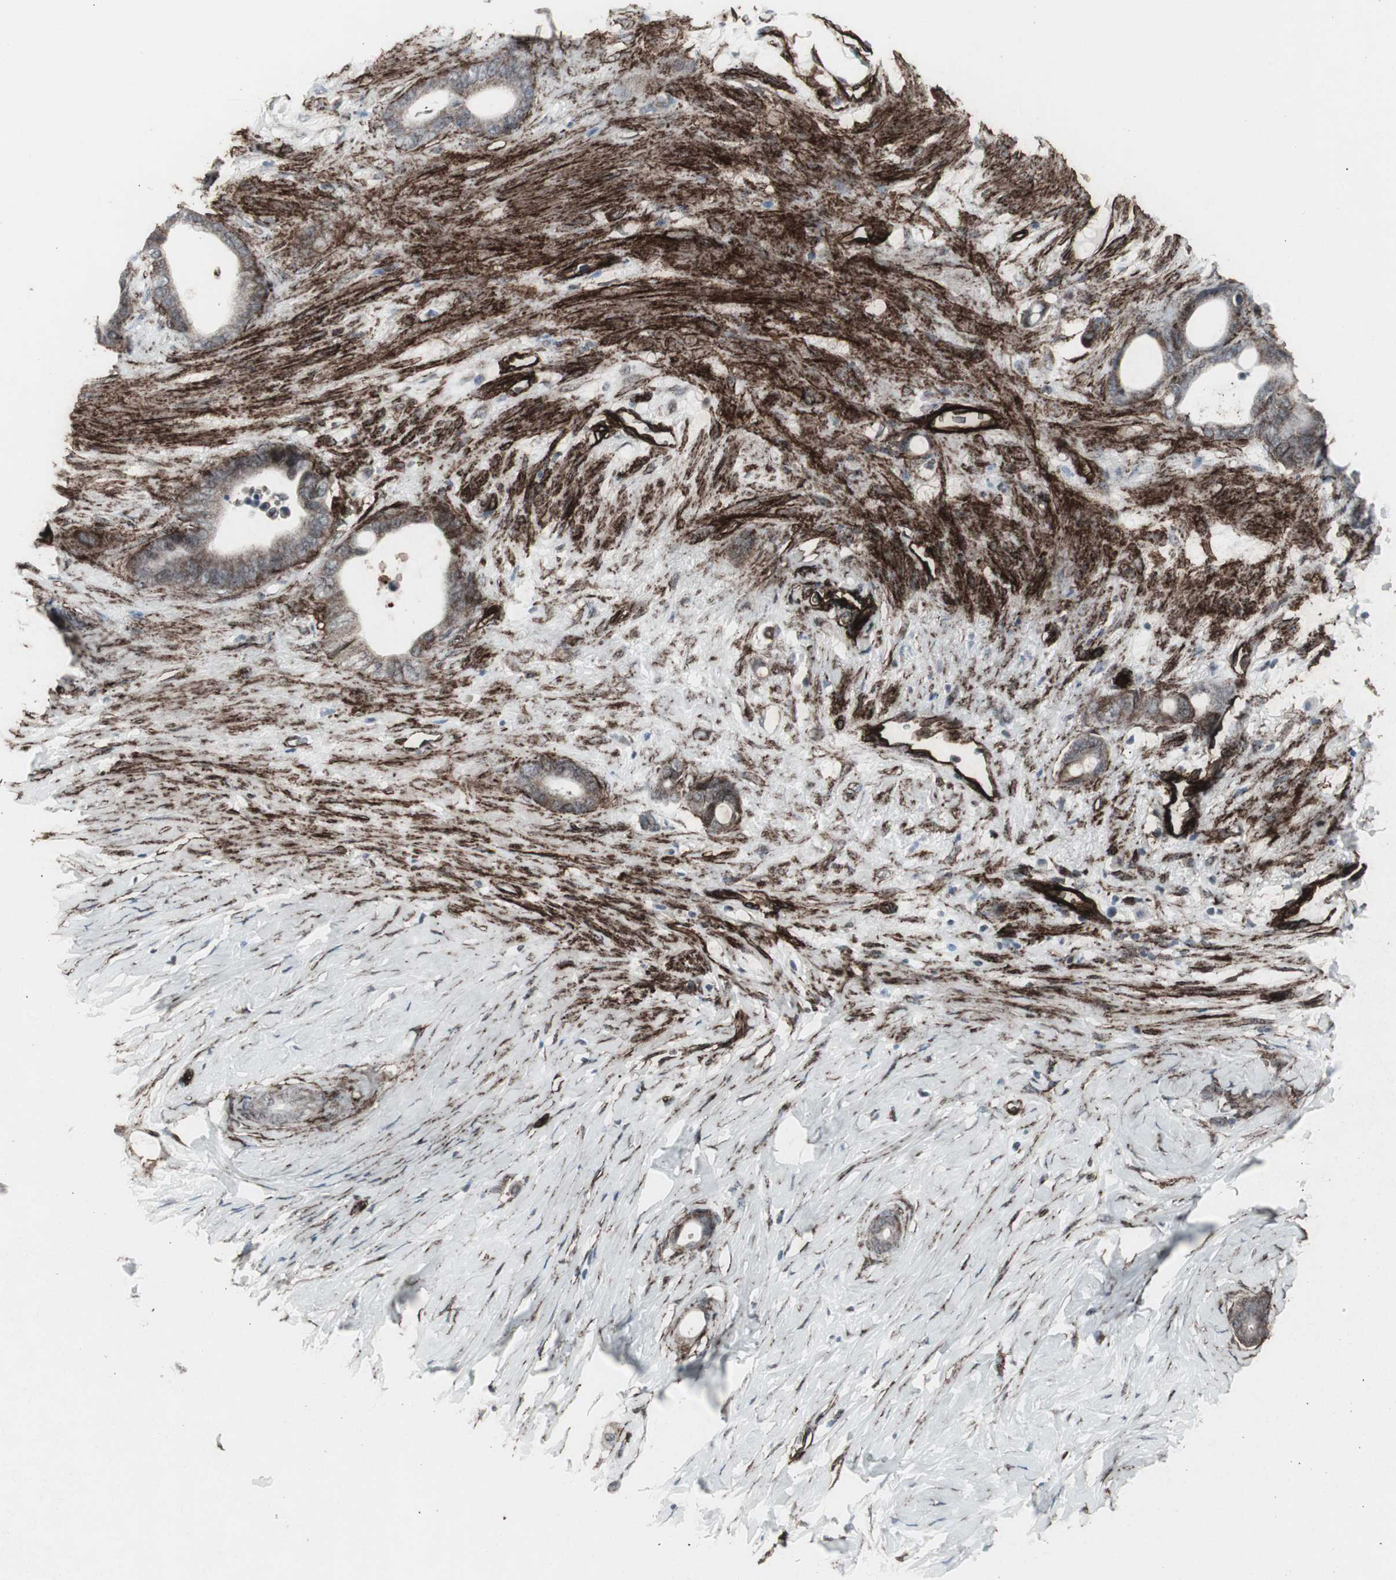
{"staining": {"intensity": "weak", "quantity": "25%-75%", "location": "cytoplasmic/membranous"}, "tissue": "stomach cancer", "cell_type": "Tumor cells", "image_type": "cancer", "snomed": [{"axis": "morphology", "description": "Adenocarcinoma, NOS"}, {"axis": "topography", "description": "Stomach"}], "caption": "An image of human adenocarcinoma (stomach) stained for a protein exhibits weak cytoplasmic/membranous brown staining in tumor cells.", "gene": "PDGFA", "patient": {"sex": "female", "age": 75}}